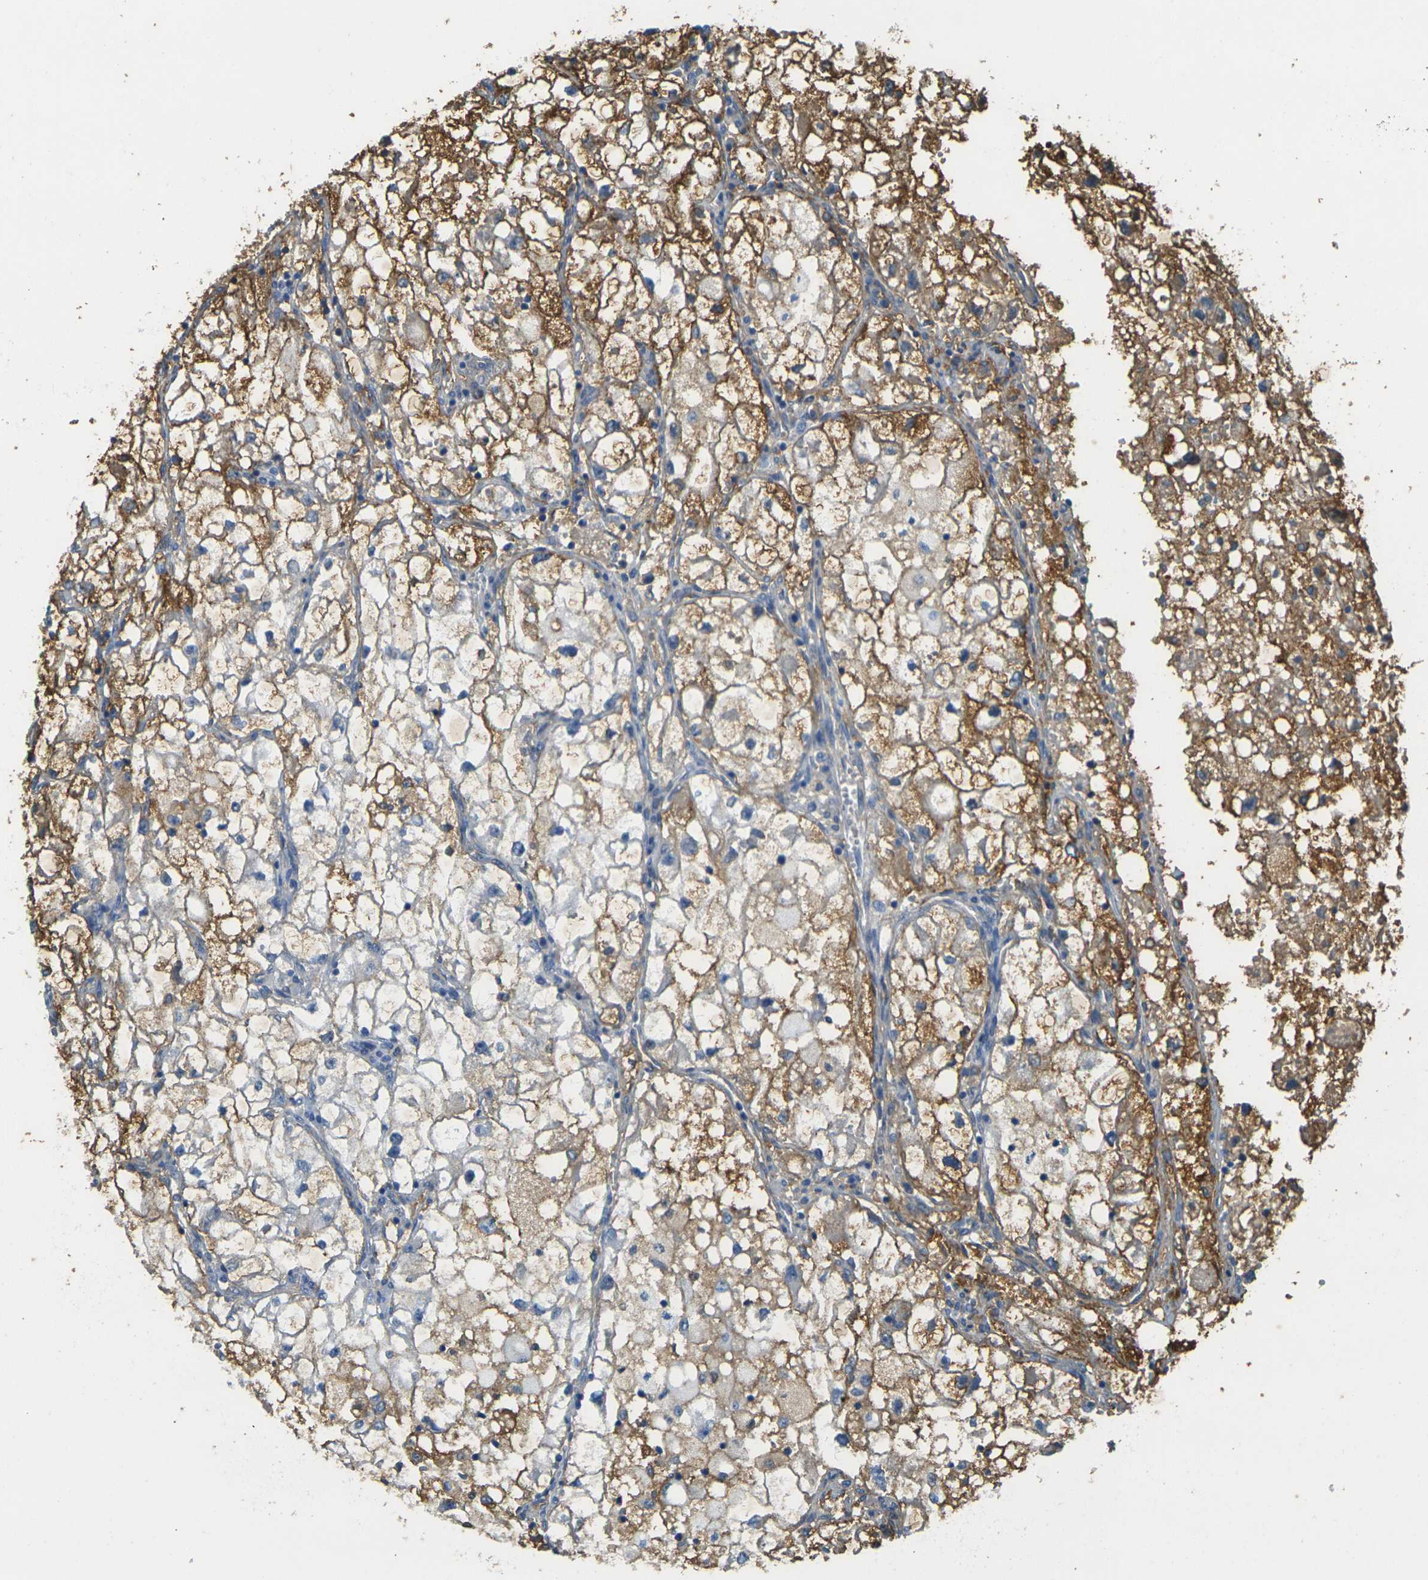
{"staining": {"intensity": "moderate", "quantity": ">75%", "location": "cytoplasmic/membranous"}, "tissue": "renal cancer", "cell_type": "Tumor cells", "image_type": "cancer", "snomed": [{"axis": "morphology", "description": "Adenocarcinoma, NOS"}, {"axis": "topography", "description": "Kidney"}], "caption": "Immunohistochemical staining of adenocarcinoma (renal) exhibits medium levels of moderate cytoplasmic/membranous protein staining in approximately >75% of tumor cells.", "gene": "PLCD1", "patient": {"sex": "female", "age": 70}}